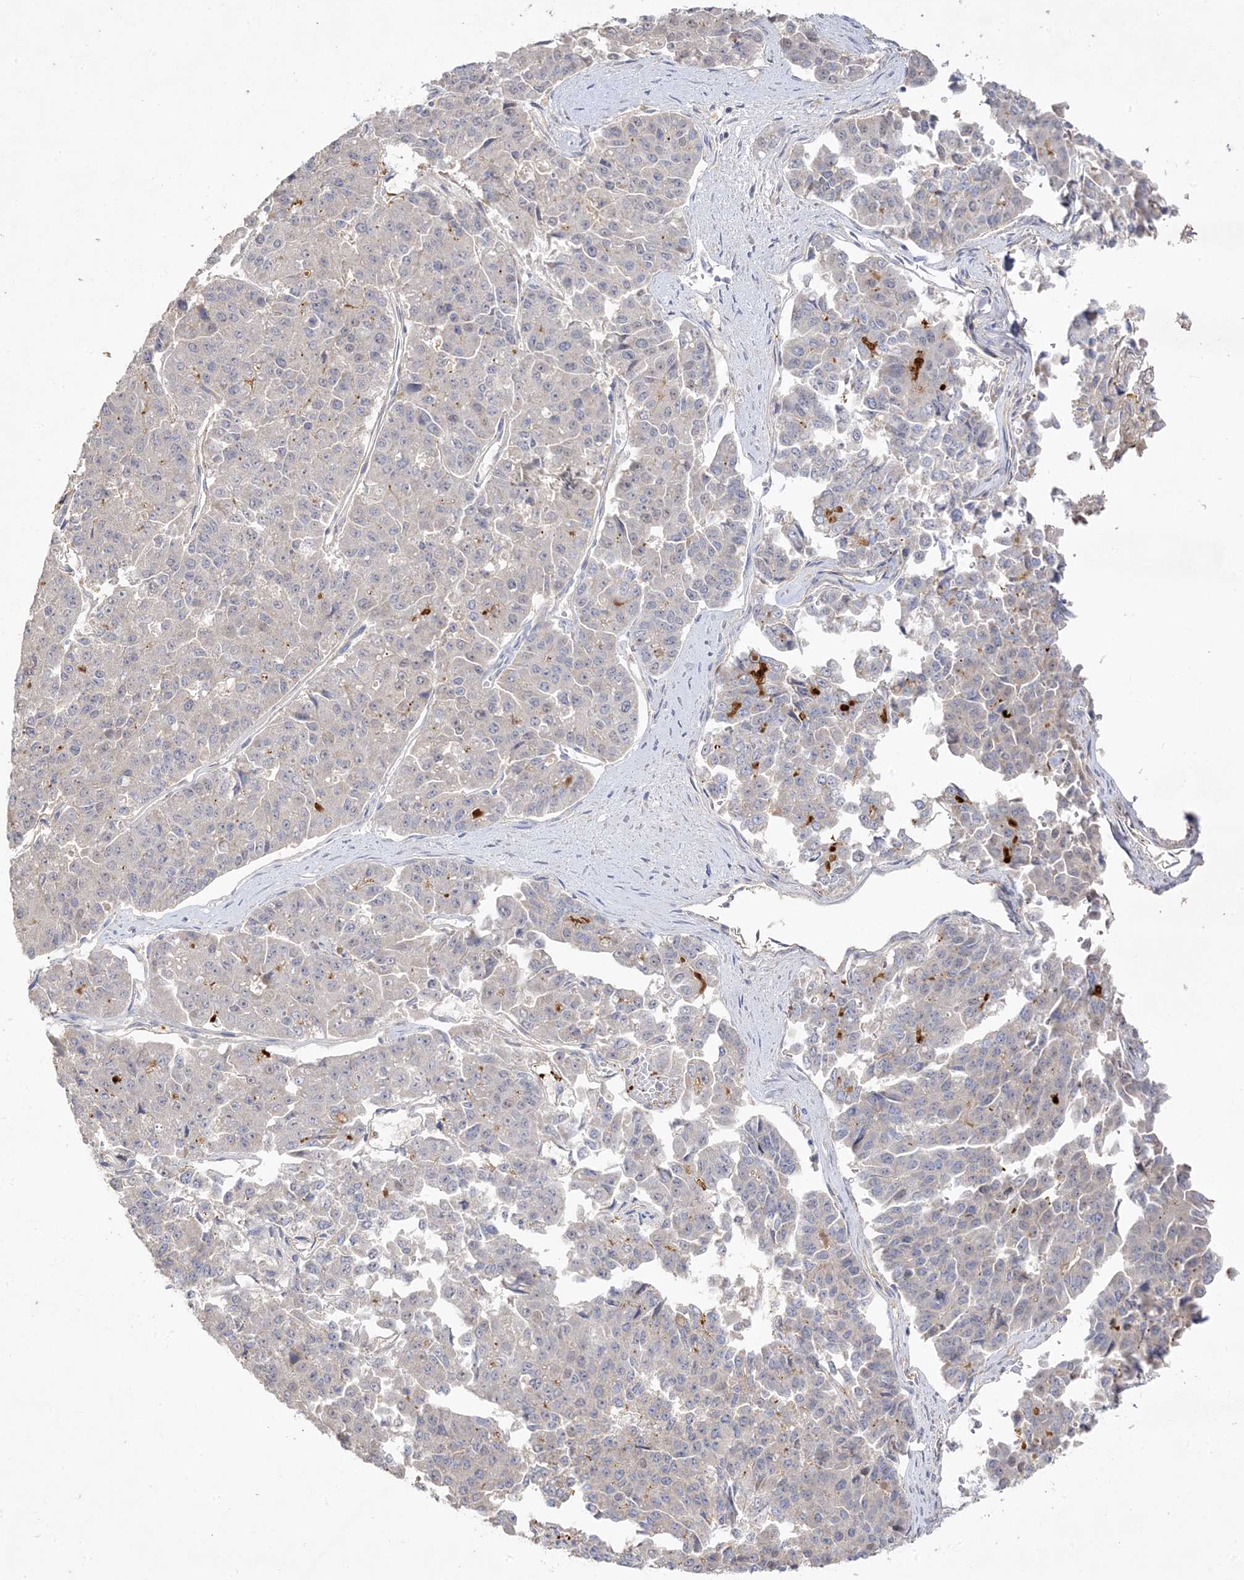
{"staining": {"intensity": "negative", "quantity": "none", "location": "none"}, "tissue": "pancreatic cancer", "cell_type": "Tumor cells", "image_type": "cancer", "snomed": [{"axis": "morphology", "description": "Adenocarcinoma, NOS"}, {"axis": "topography", "description": "Pancreas"}], "caption": "Tumor cells are negative for protein expression in human adenocarcinoma (pancreatic). (Stains: DAB (3,3'-diaminobenzidine) immunohistochemistry with hematoxylin counter stain, Microscopy: brightfield microscopy at high magnification).", "gene": "TRANK1", "patient": {"sex": "male", "age": 50}}